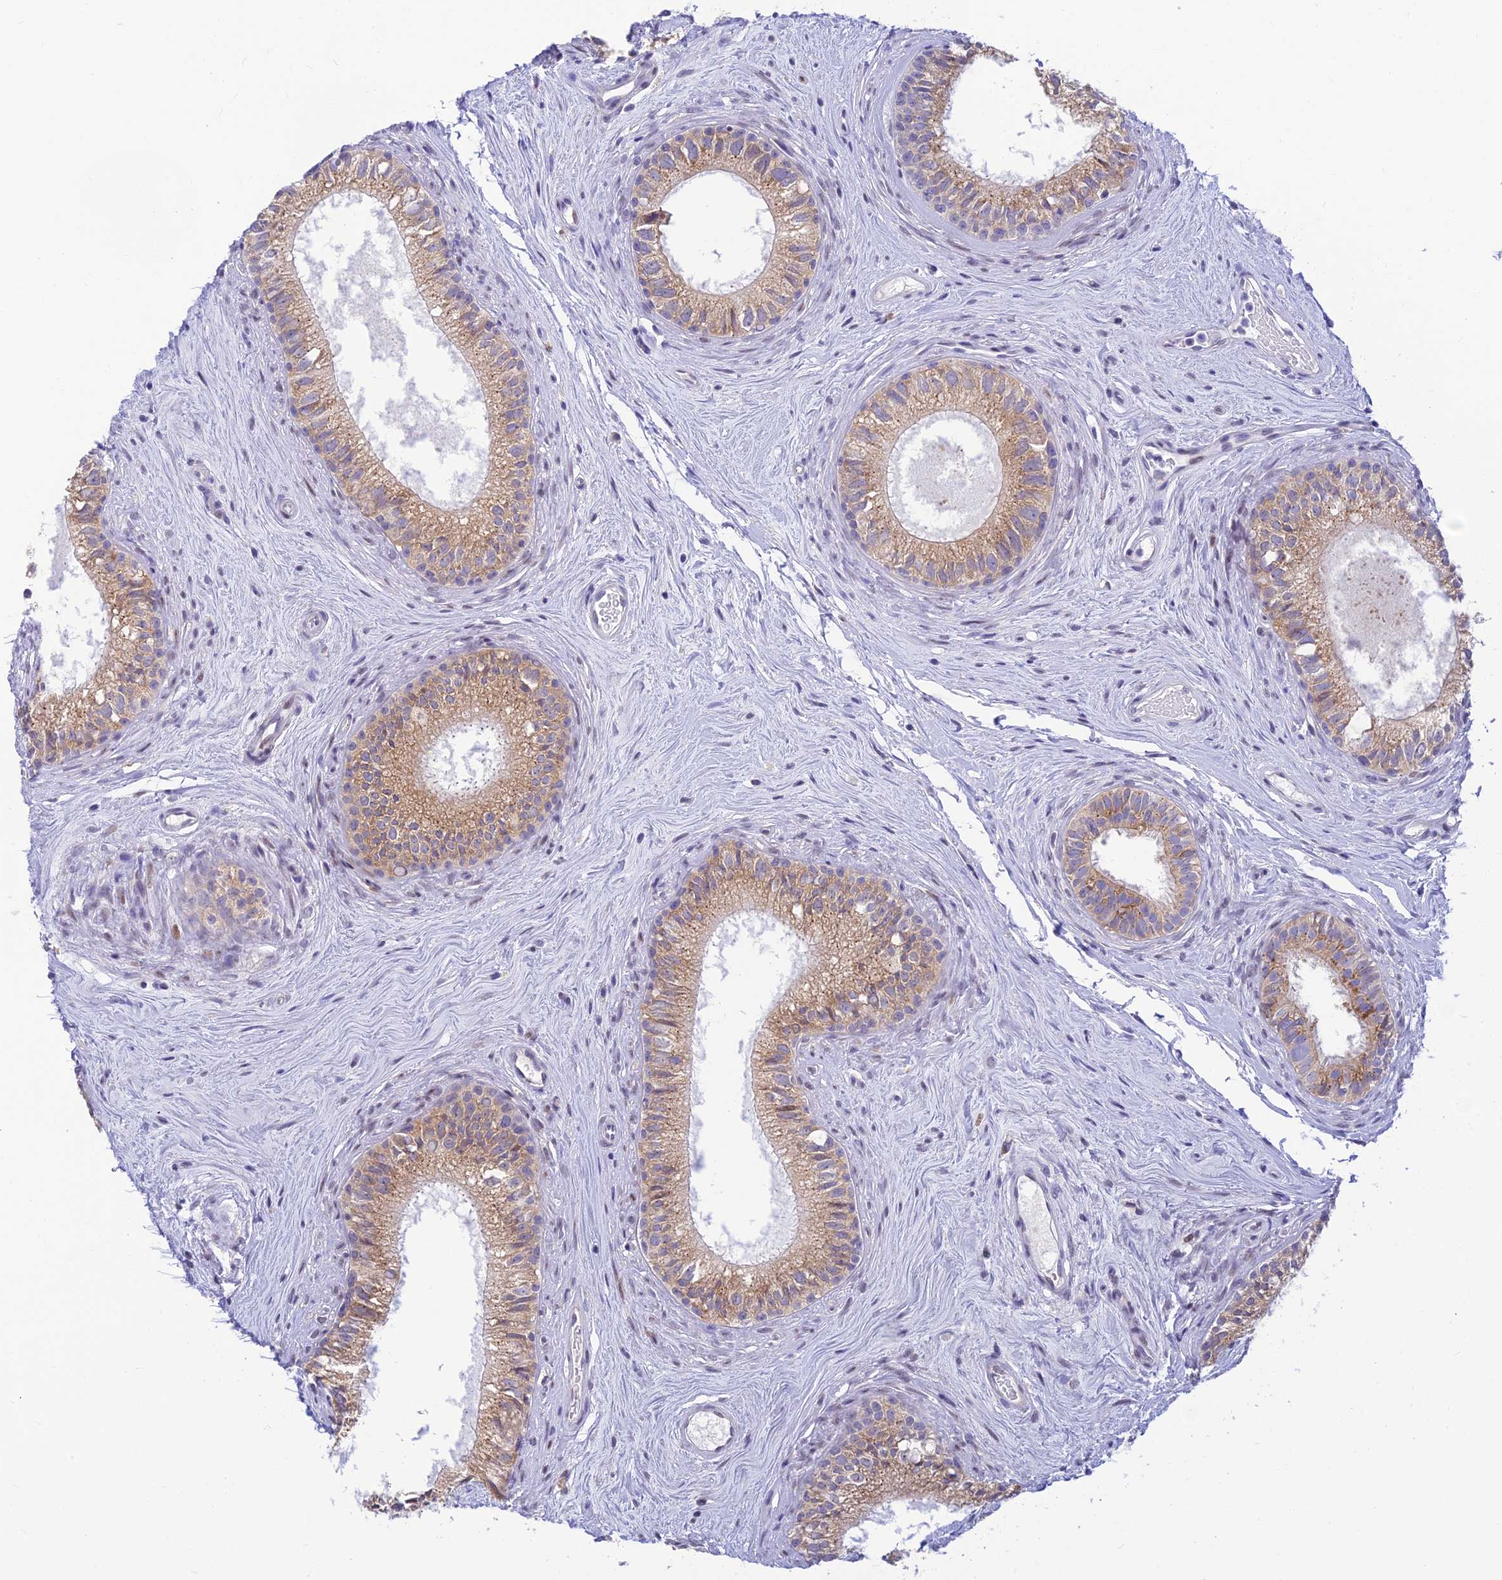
{"staining": {"intensity": "moderate", "quantity": ">75%", "location": "cytoplasmic/membranous"}, "tissue": "epididymis", "cell_type": "Glandular cells", "image_type": "normal", "snomed": [{"axis": "morphology", "description": "Normal tissue, NOS"}, {"axis": "topography", "description": "Epididymis"}], "caption": "Unremarkable epididymis displays moderate cytoplasmic/membranous staining in about >75% of glandular cells The staining is performed using DAB brown chromogen to label protein expression. The nuclei are counter-stained blue using hematoxylin..", "gene": "INKA1", "patient": {"sex": "male", "age": 71}}